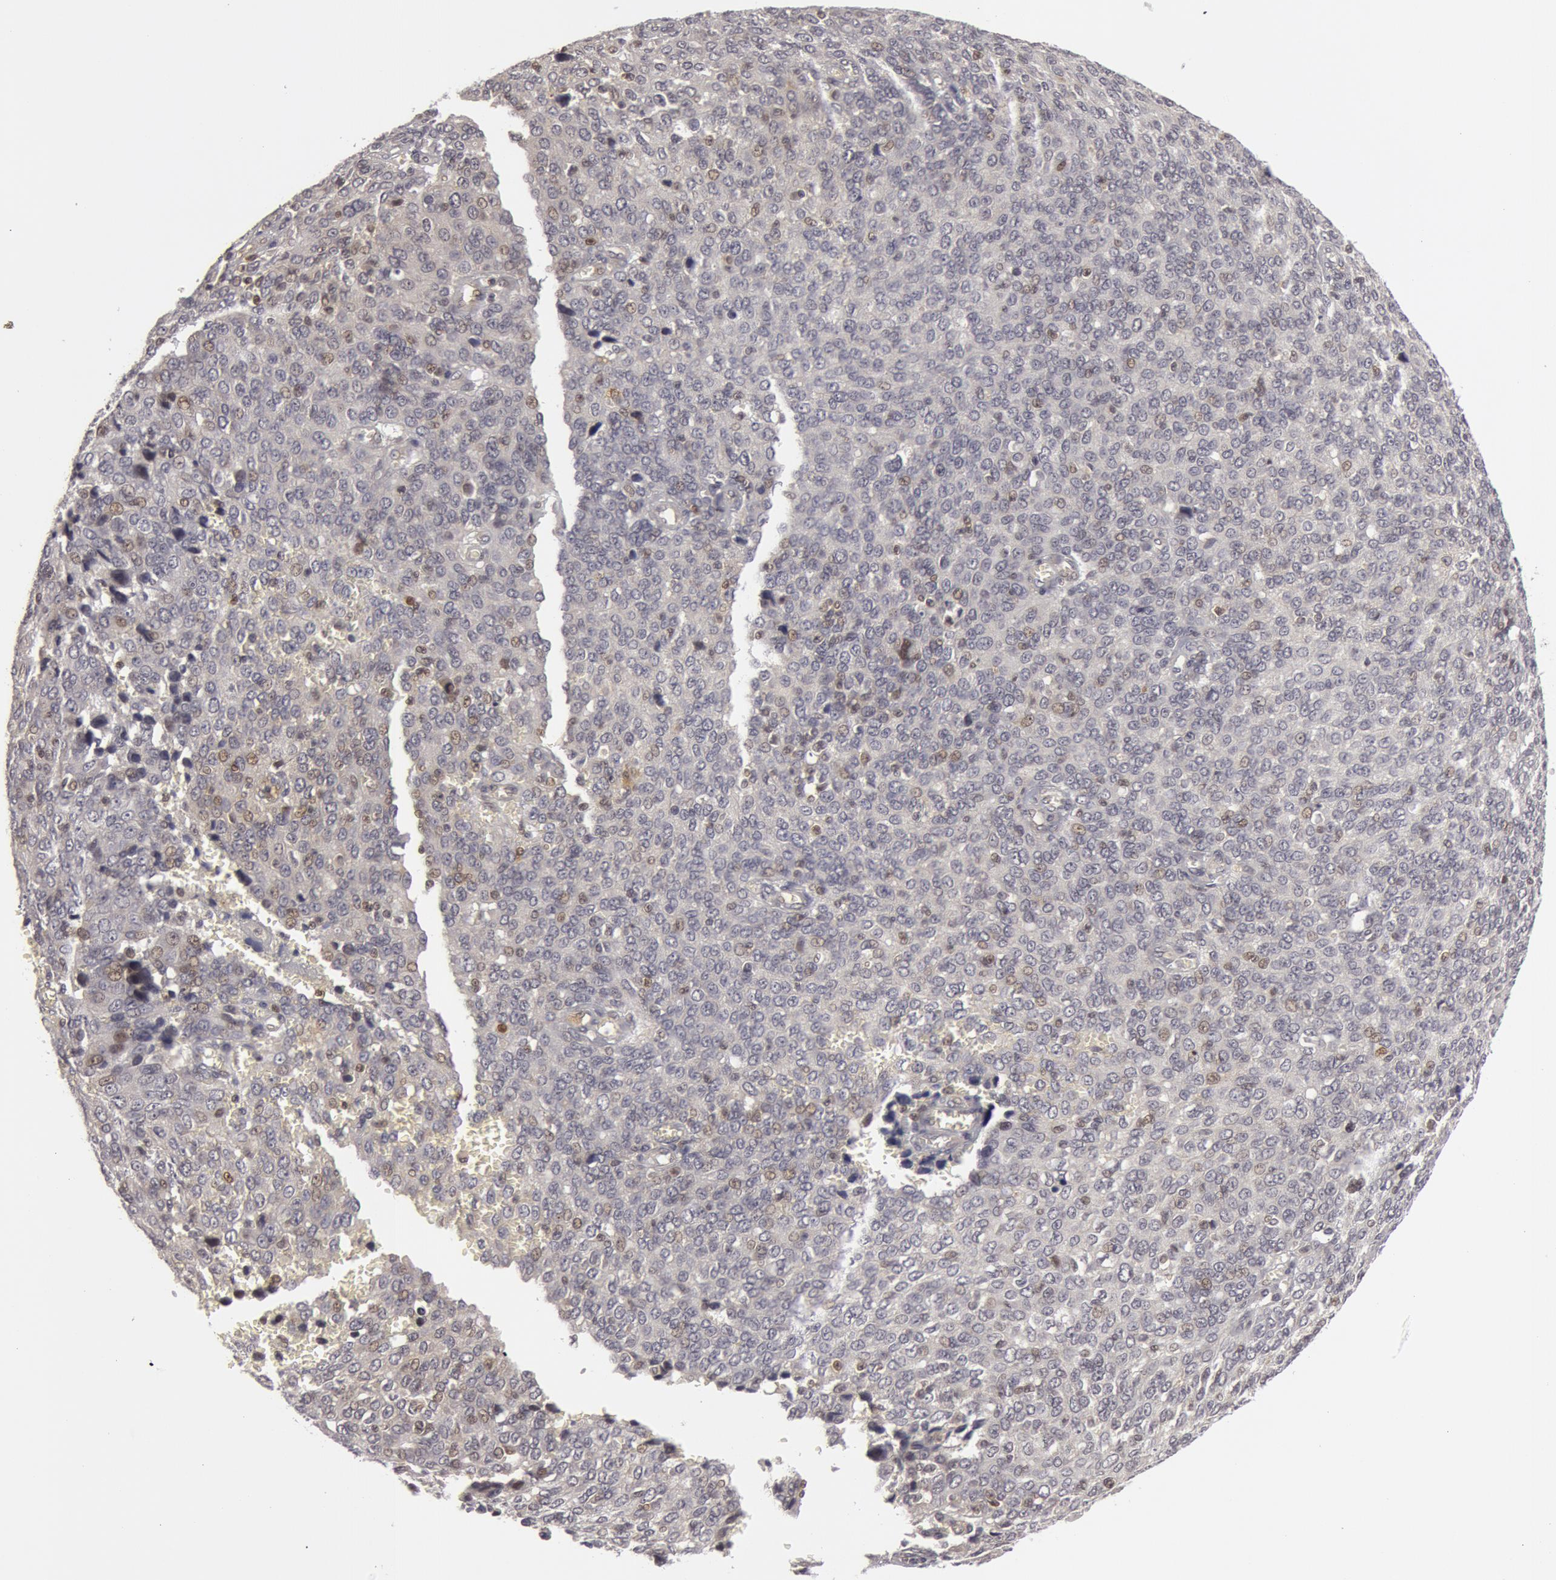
{"staining": {"intensity": "negative", "quantity": "none", "location": "none"}, "tissue": "ovarian cancer", "cell_type": "Tumor cells", "image_type": "cancer", "snomed": [{"axis": "morphology", "description": "Carcinoma, endometroid"}, {"axis": "topography", "description": "Ovary"}], "caption": "Immunohistochemical staining of ovarian endometroid carcinoma exhibits no significant staining in tumor cells. (DAB (3,3'-diaminobenzidine) immunohistochemistry (IHC) with hematoxylin counter stain).", "gene": "OASL", "patient": {"sex": "female", "age": 75}}